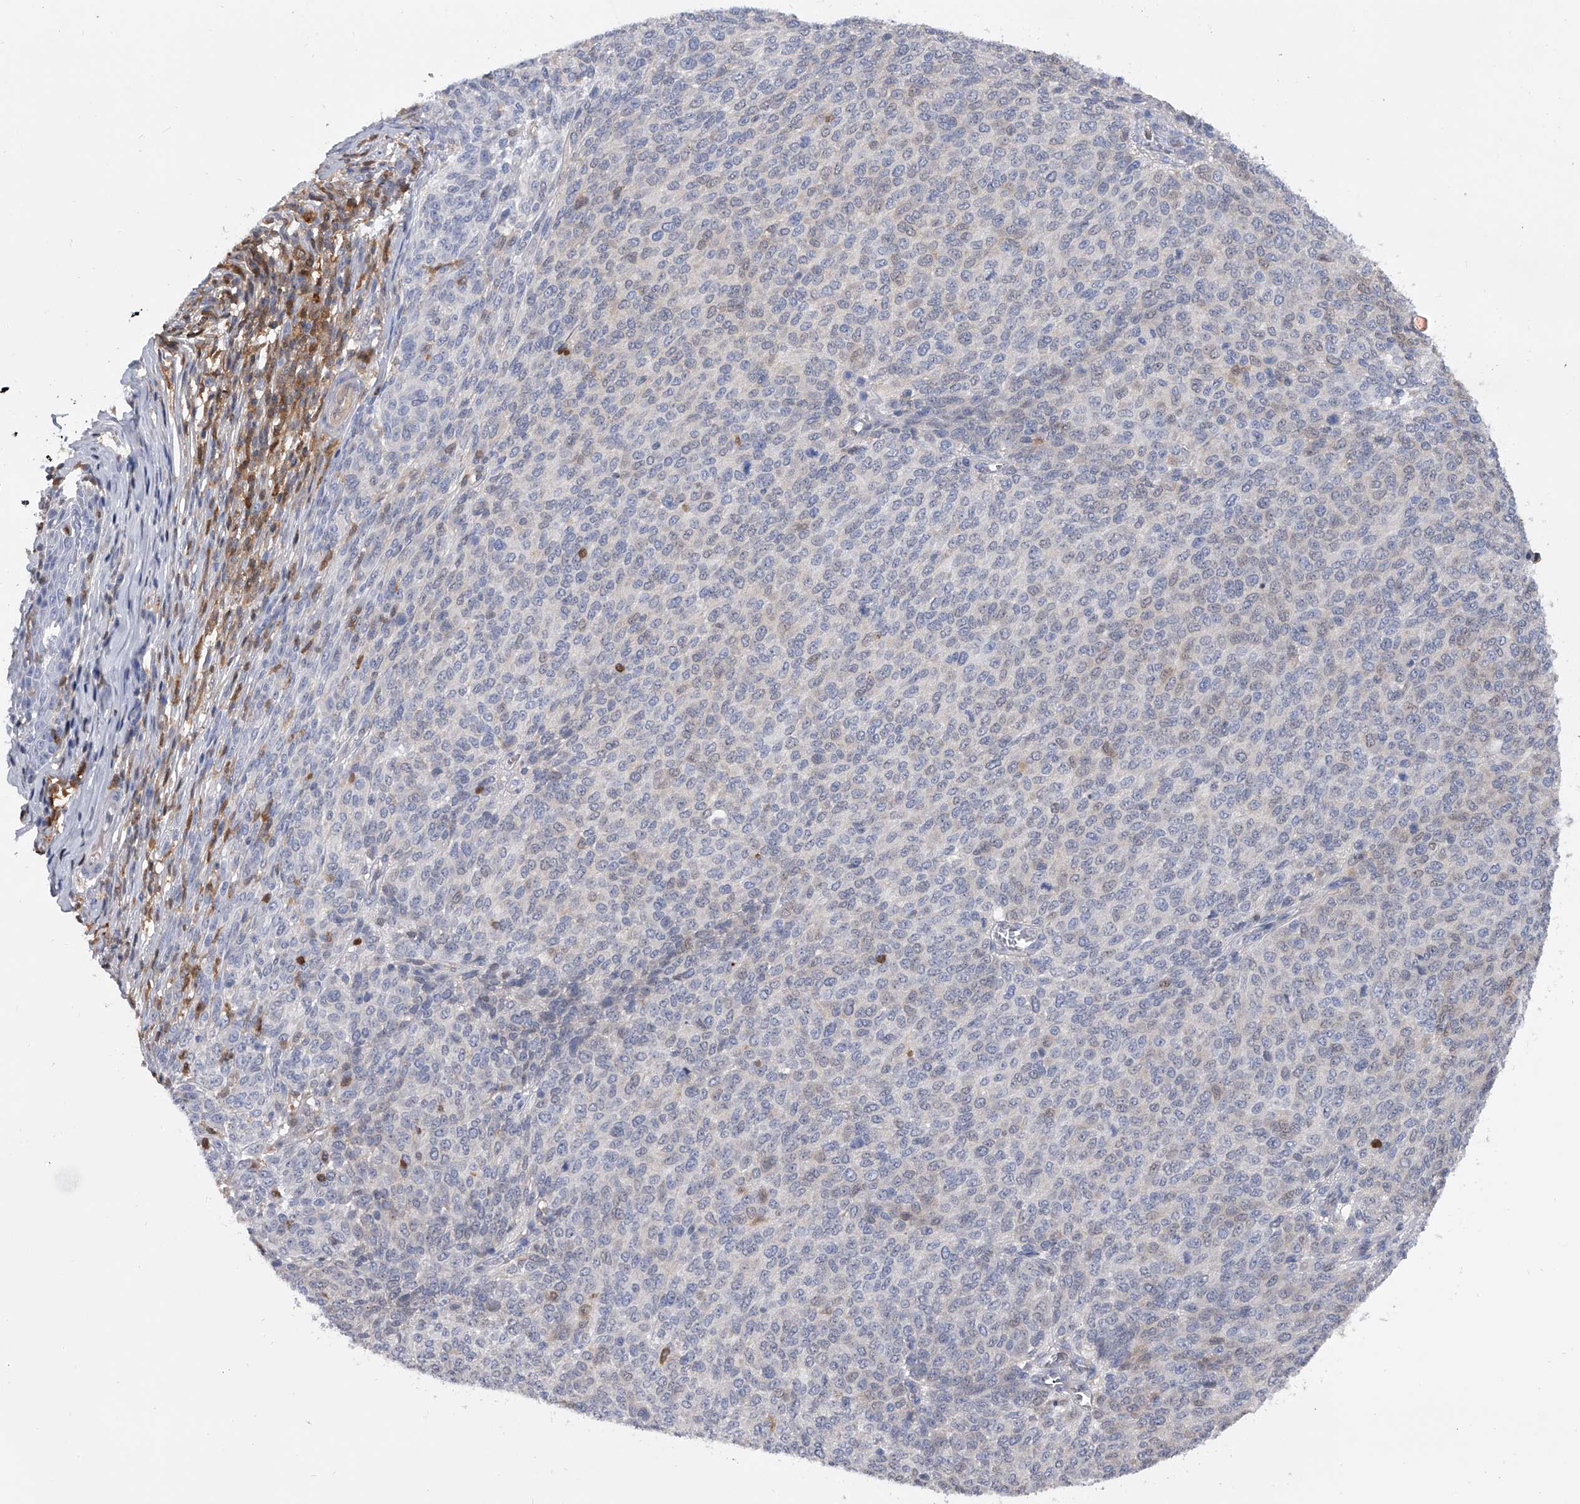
{"staining": {"intensity": "negative", "quantity": "none", "location": "none"}, "tissue": "melanoma", "cell_type": "Tumor cells", "image_type": "cancer", "snomed": [{"axis": "morphology", "description": "Malignant melanoma, NOS"}, {"axis": "topography", "description": "Skin"}], "caption": "Immunohistochemistry (IHC) of human melanoma displays no staining in tumor cells. (DAB (3,3'-diaminobenzidine) IHC, high magnification).", "gene": "SERPINB9", "patient": {"sex": "male", "age": 49}}